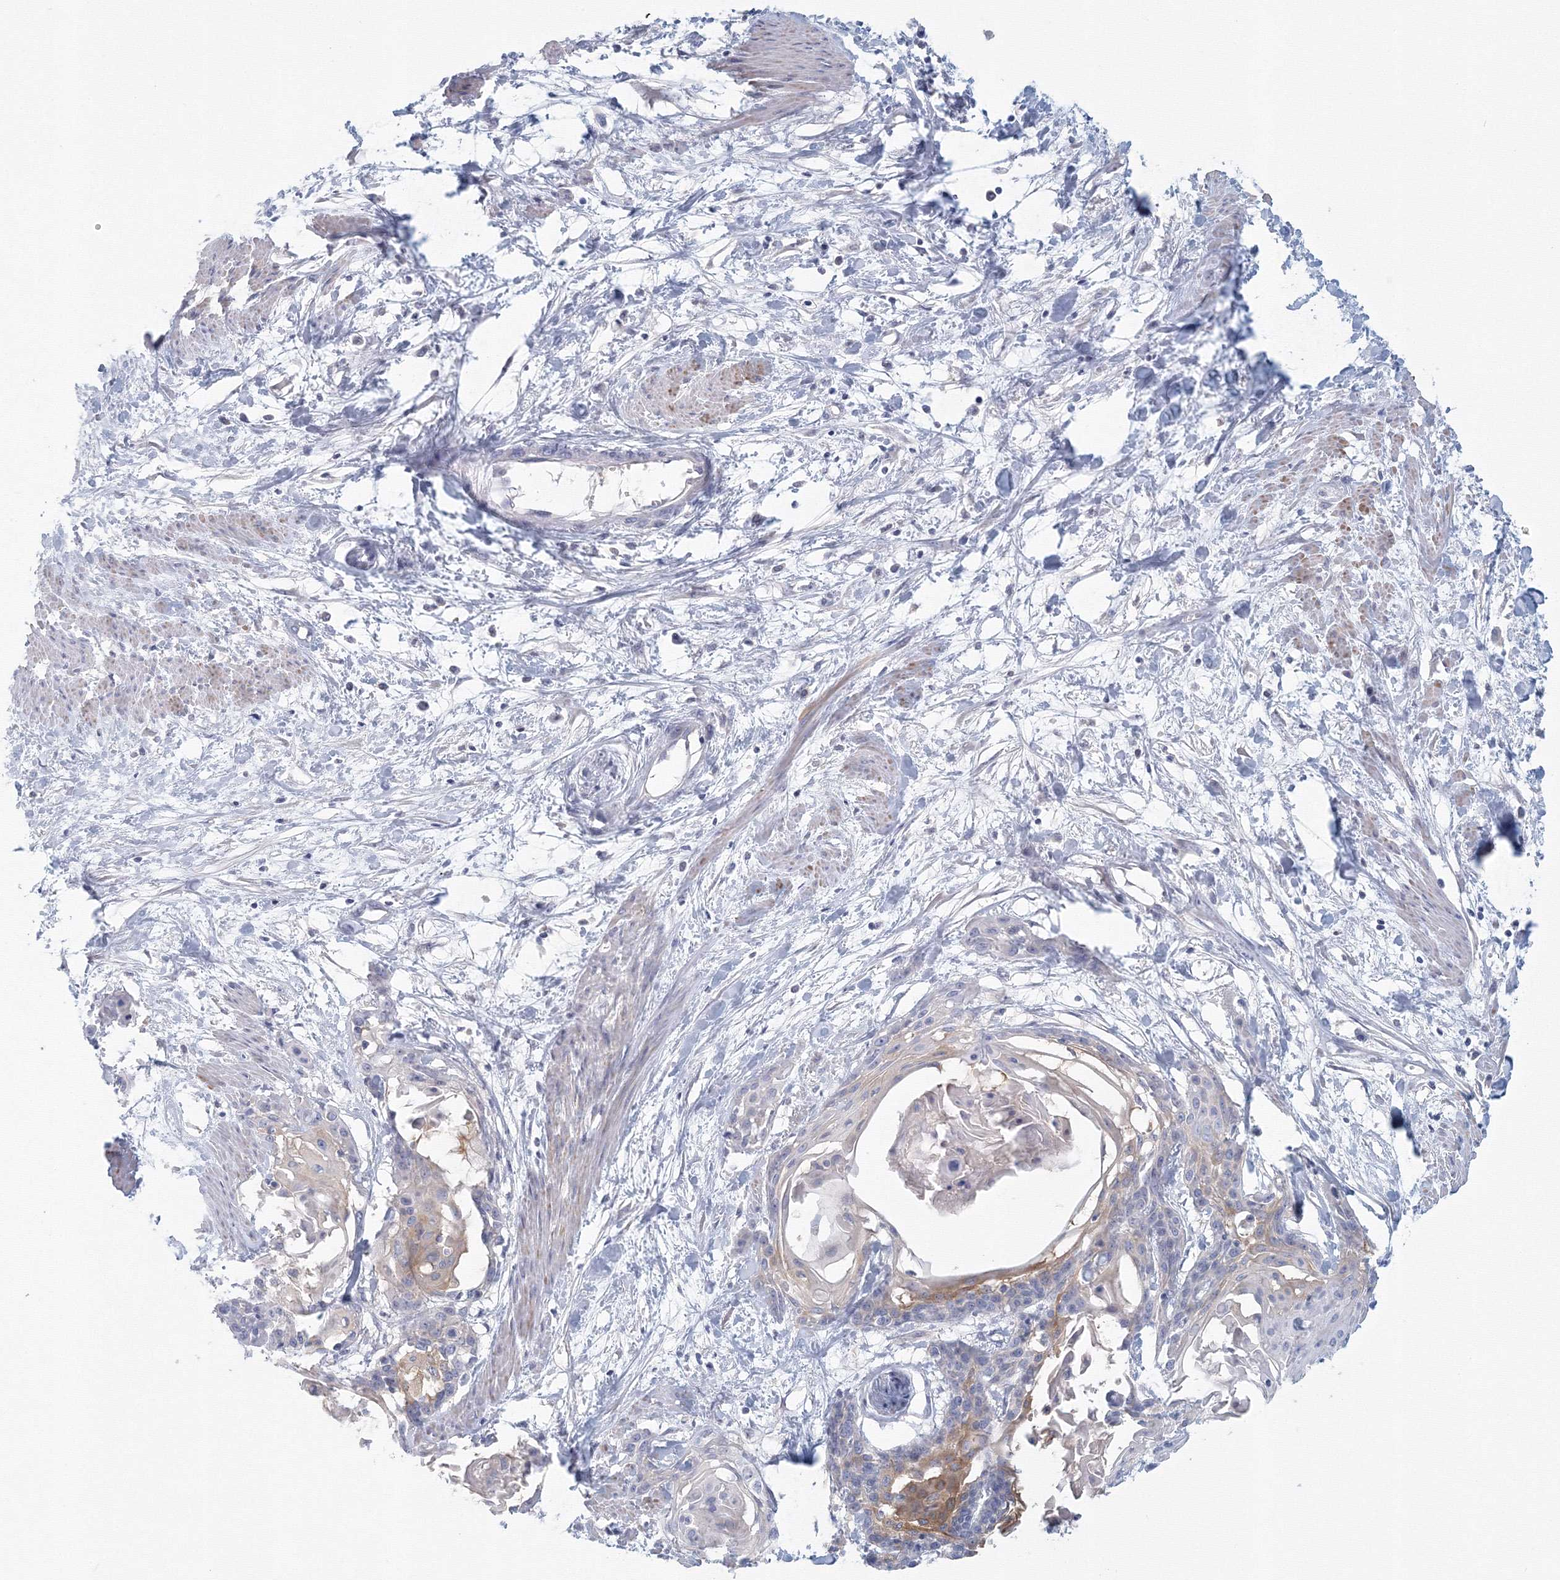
{"staining": {"intensity": "negative", "quantity": "none", "location": "none"}, "tissue": "cervical cancer", "cell_type": "Tumor cells", "image_type": "cancer", "snomed": [{"axis": "morphology", "description": "Squamous cell carcinoma, NOS"}, {"axis": "topography", "description": "Cervix"}], "caption": "Immunohistochemistry histopathology image of neoplastic tissue: cervical cancer stained with DAB displays no significant protein staining in tumor cells.", "gene": "TACC2", "patient": {"sex": "female", "age": 57}}